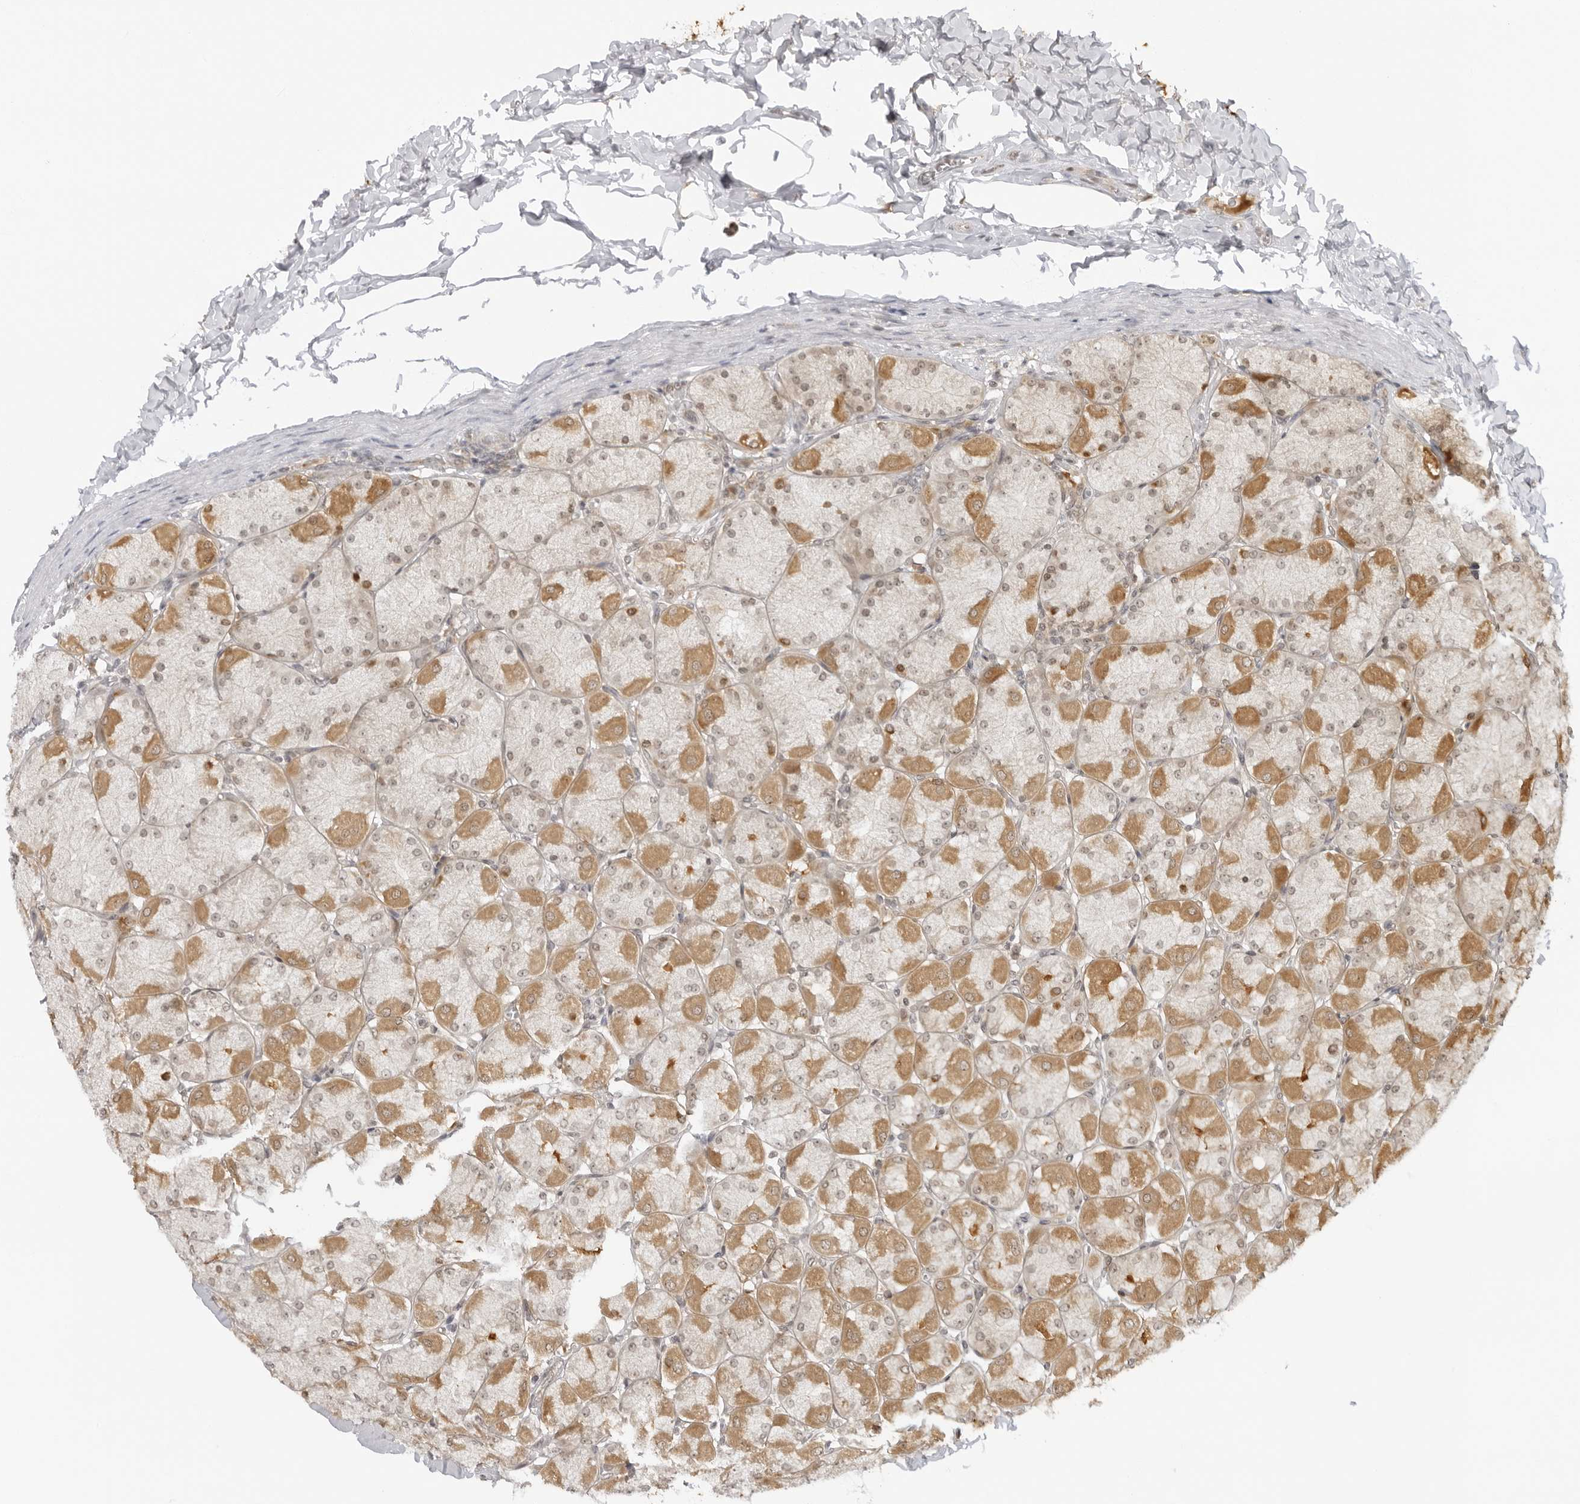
{"staining": {"intensity": "moderate", "quantity": "25%-75%", "location": "cytoplasmic/membranous"}, "tissue": "stomach", "cell_type": "Glandular cells", "image_type": "normal", "snomed": [{"axis": "morphology", "description": "Normal tissue, NOS"}, {"axis": "topography", "description": "Stomach, upper"}], "caption": "A brown stain labels moderate cytoplasmic/membranous staining of a protein in glandular cells of benign stomach. (Brightfield microscopy of DAB IHC at high magnification).", "gene": "PRRC2C", "patient": {"sex": "female", "age": 56}}